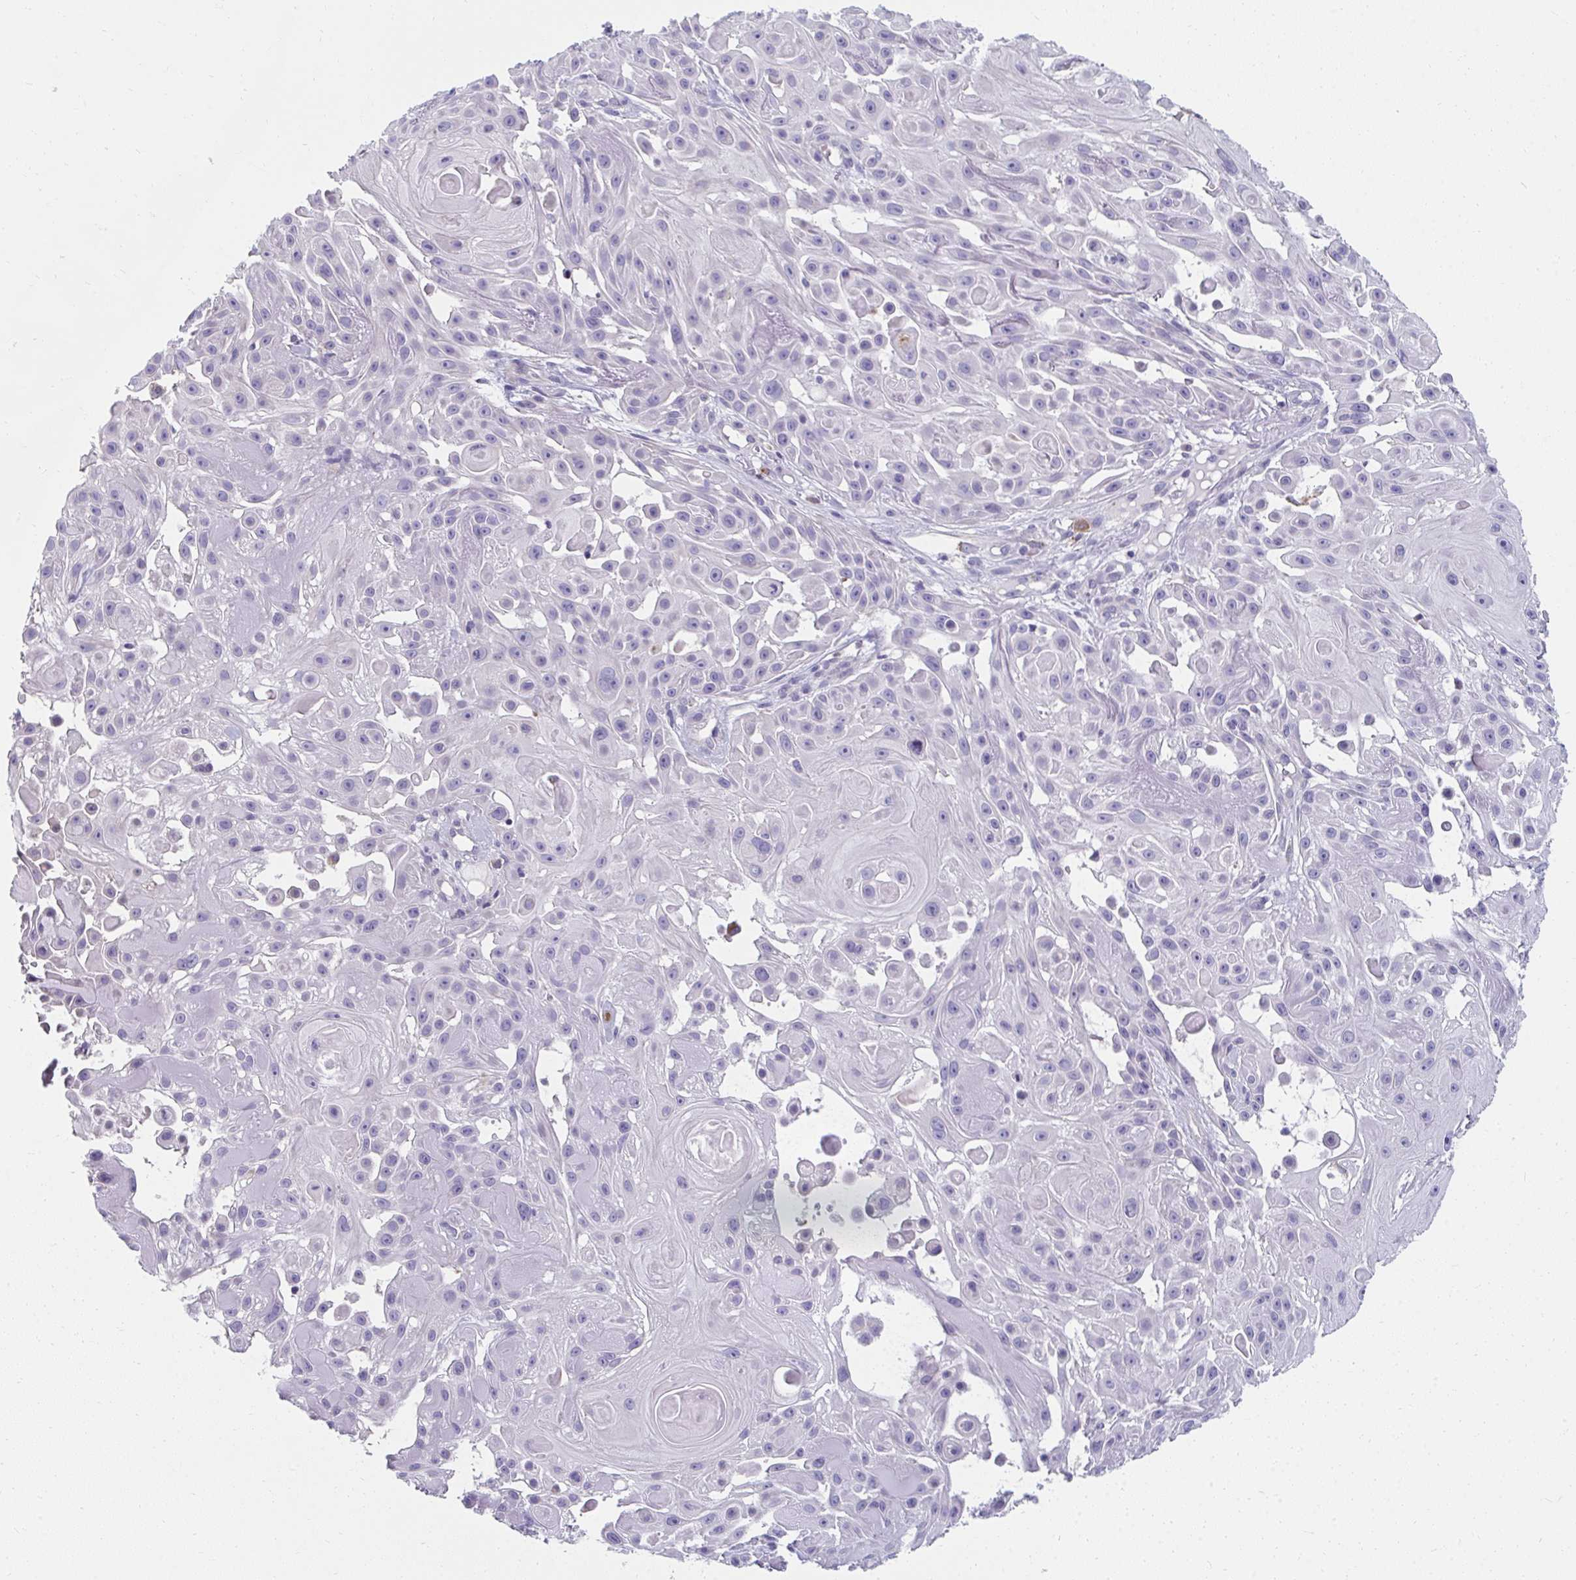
{"staining": {"intensity": "negative", "quantity": "none", "location": "none"}, "tissue": "skin cancer", "cell_type": "Tumor cells", "image_type": "cancer", "snomed": [{"axis": "morphology", "description": "Squamous cell carcinoma, NOS"}, {"axis": "topography", "description": "Skin"}], "caption": "Tumor cells show no significant protein positivity in skin cancer. Nuclei are stained in blue.", "gene": "EIF1AD", "patient": {"sex": "male", "age": 91}}